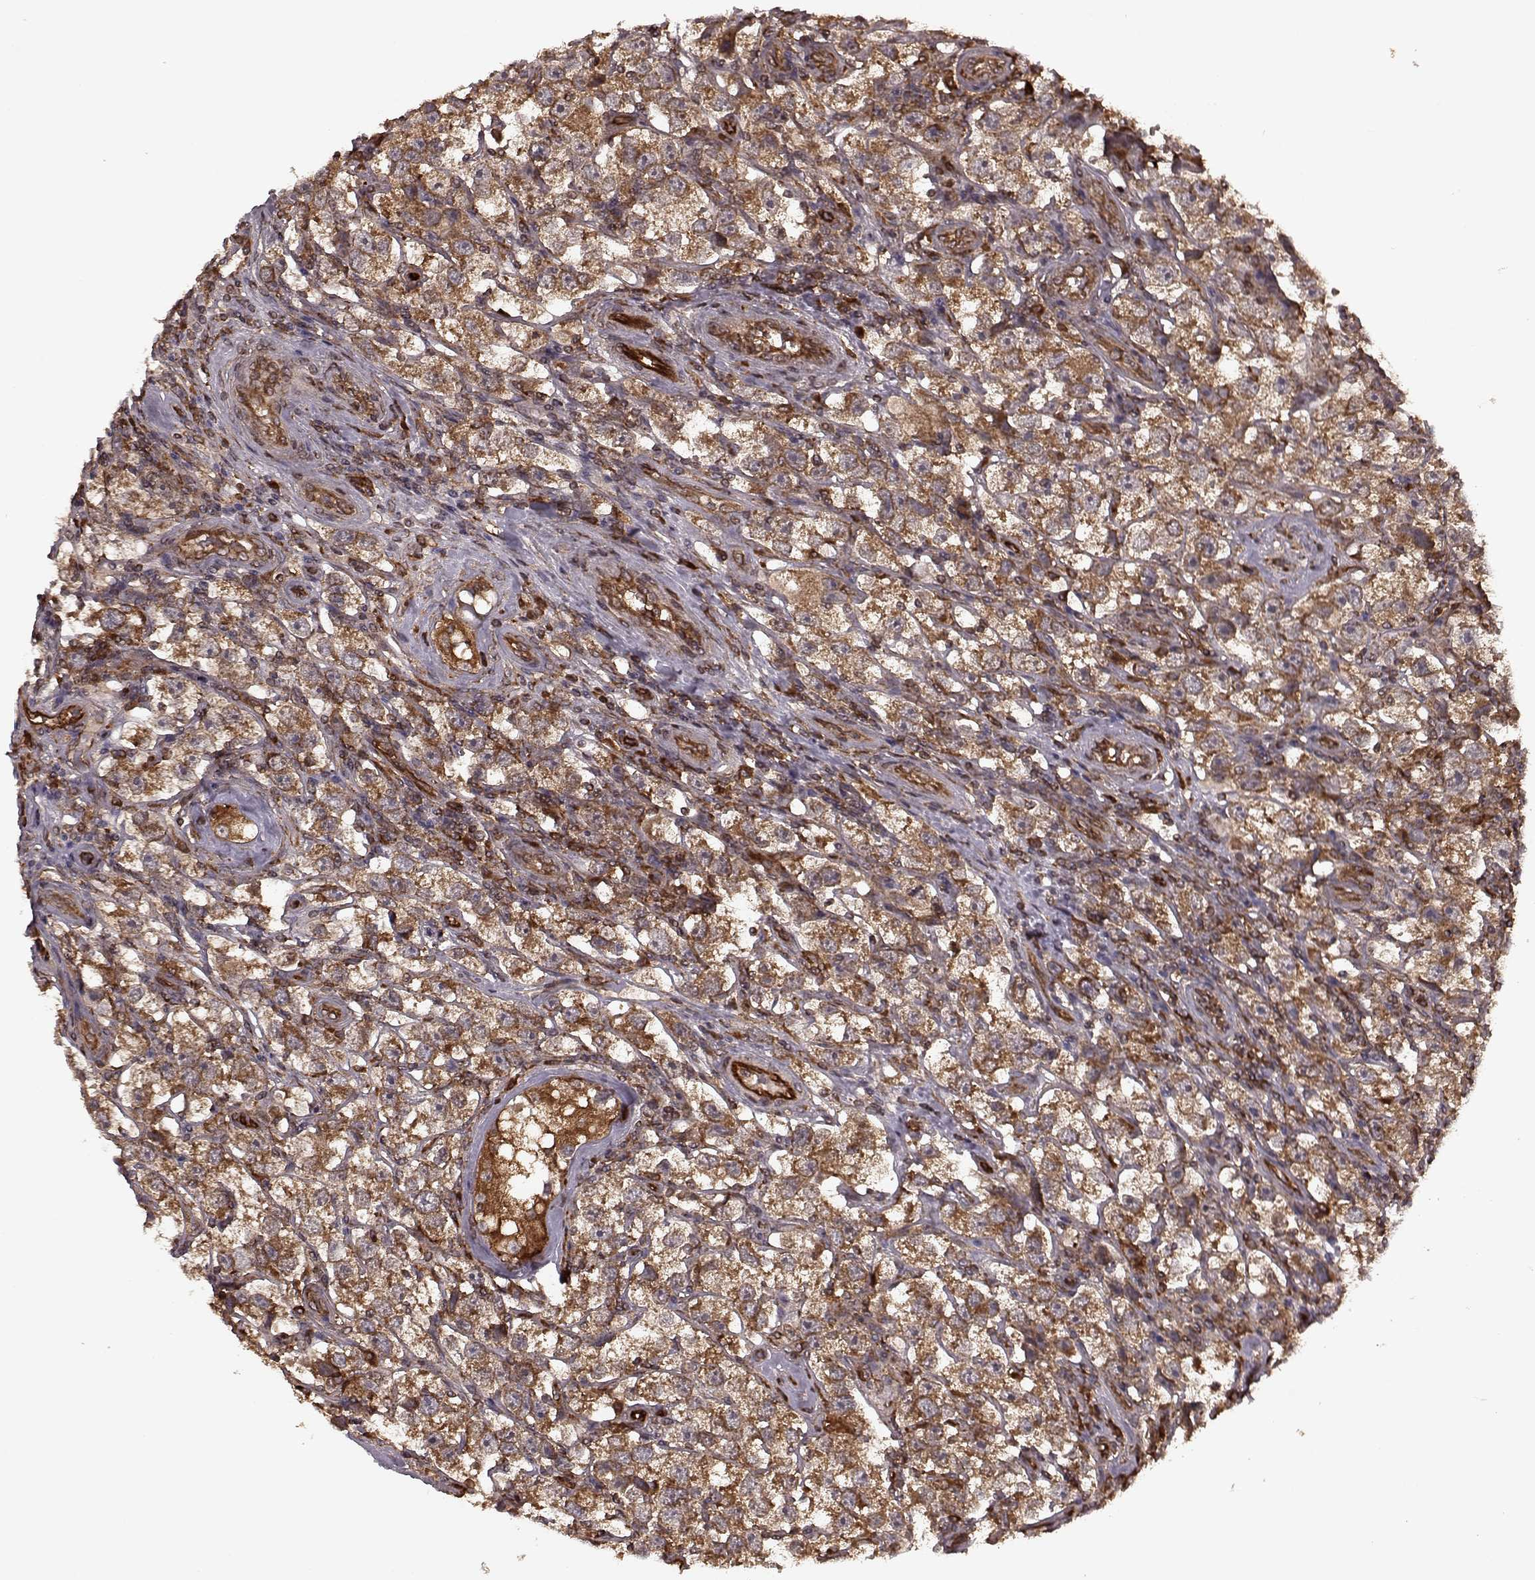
{"staining": {"intensity": "strong", "quantity": ">75%", "location": "cytoplasmic/membranous"}, "tissue": "testis cancer", "cell_type": "Tumor cells", "image_type": "cancer", "snomed": [{"axis": "morphology", "description": "Seminoma, NOS"}, {"axis": "topography", "description": "Testis"}], "caption": "Human testis seminoma stained for a protein (brown) displays strong cytoplasmic/membranous positive expression in approximately >75% of tumor cells.", "gene": "AGPAT1", "patient": {"sex": "male", "age": 26}}